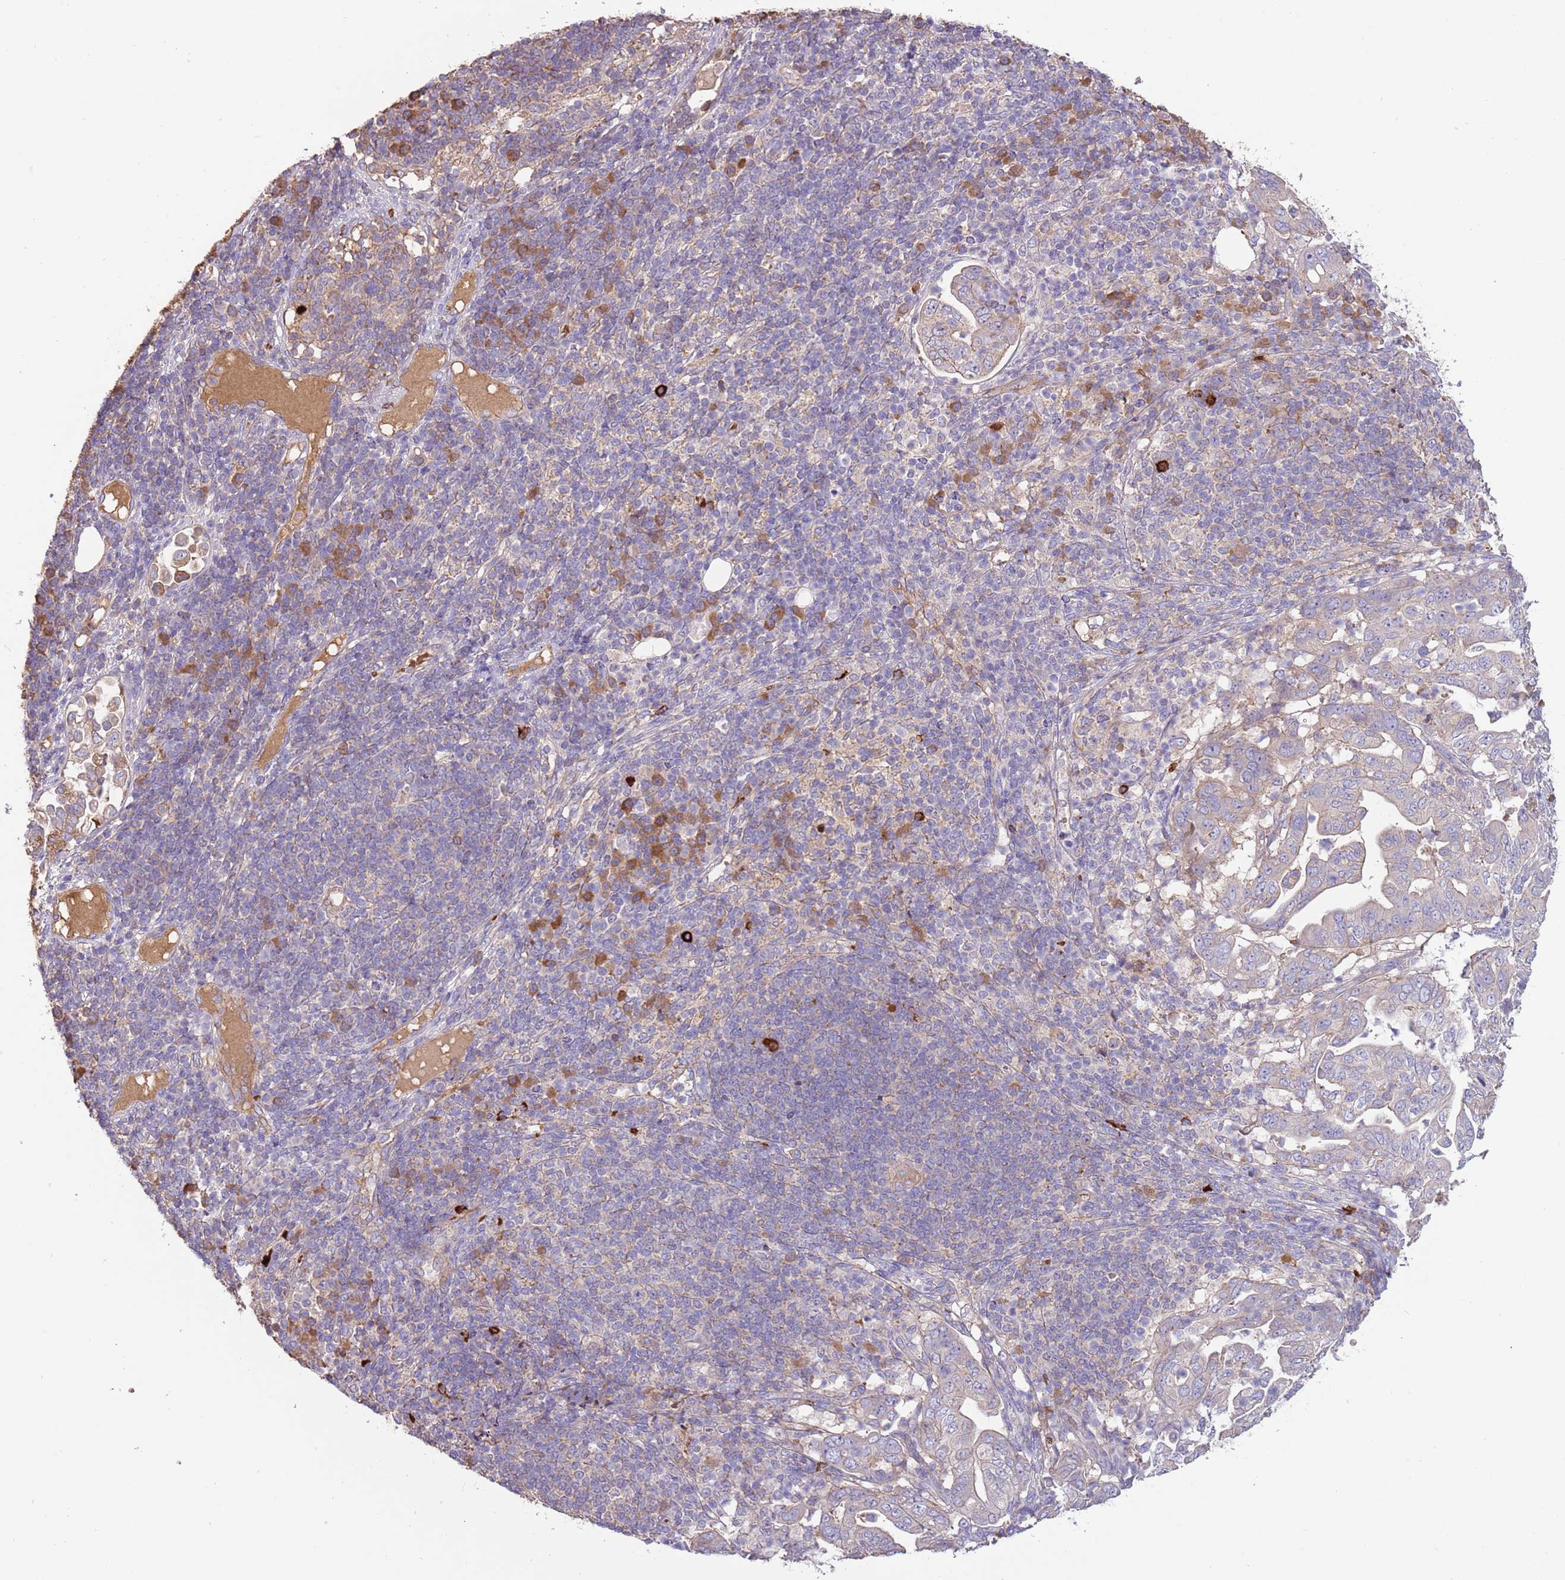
{"staining": {"intensity": "negative", "quantity": "none", "location": "none"}, "tissue": "pancreatic cancer", "cell_type": "Tumor cells", "image_type": "cancer", "snomed": [{"axis": "morphology", "description": "Normal tissue, NOS"}, {"axis": "morphology", "description": "Adenocarcinoma, NOS"}, {"axis": "topography", "description": "Lymph node"}, {"axis": "topography", "description": "Pancreas"}], "caption": "DAB immunohistochemical staining of pancreatic cancer (adenocarcinoma) reveals no significant positivity in tumor cells.", "gene": "TRMO", "patient": {"sex": "female", "age": 67}}